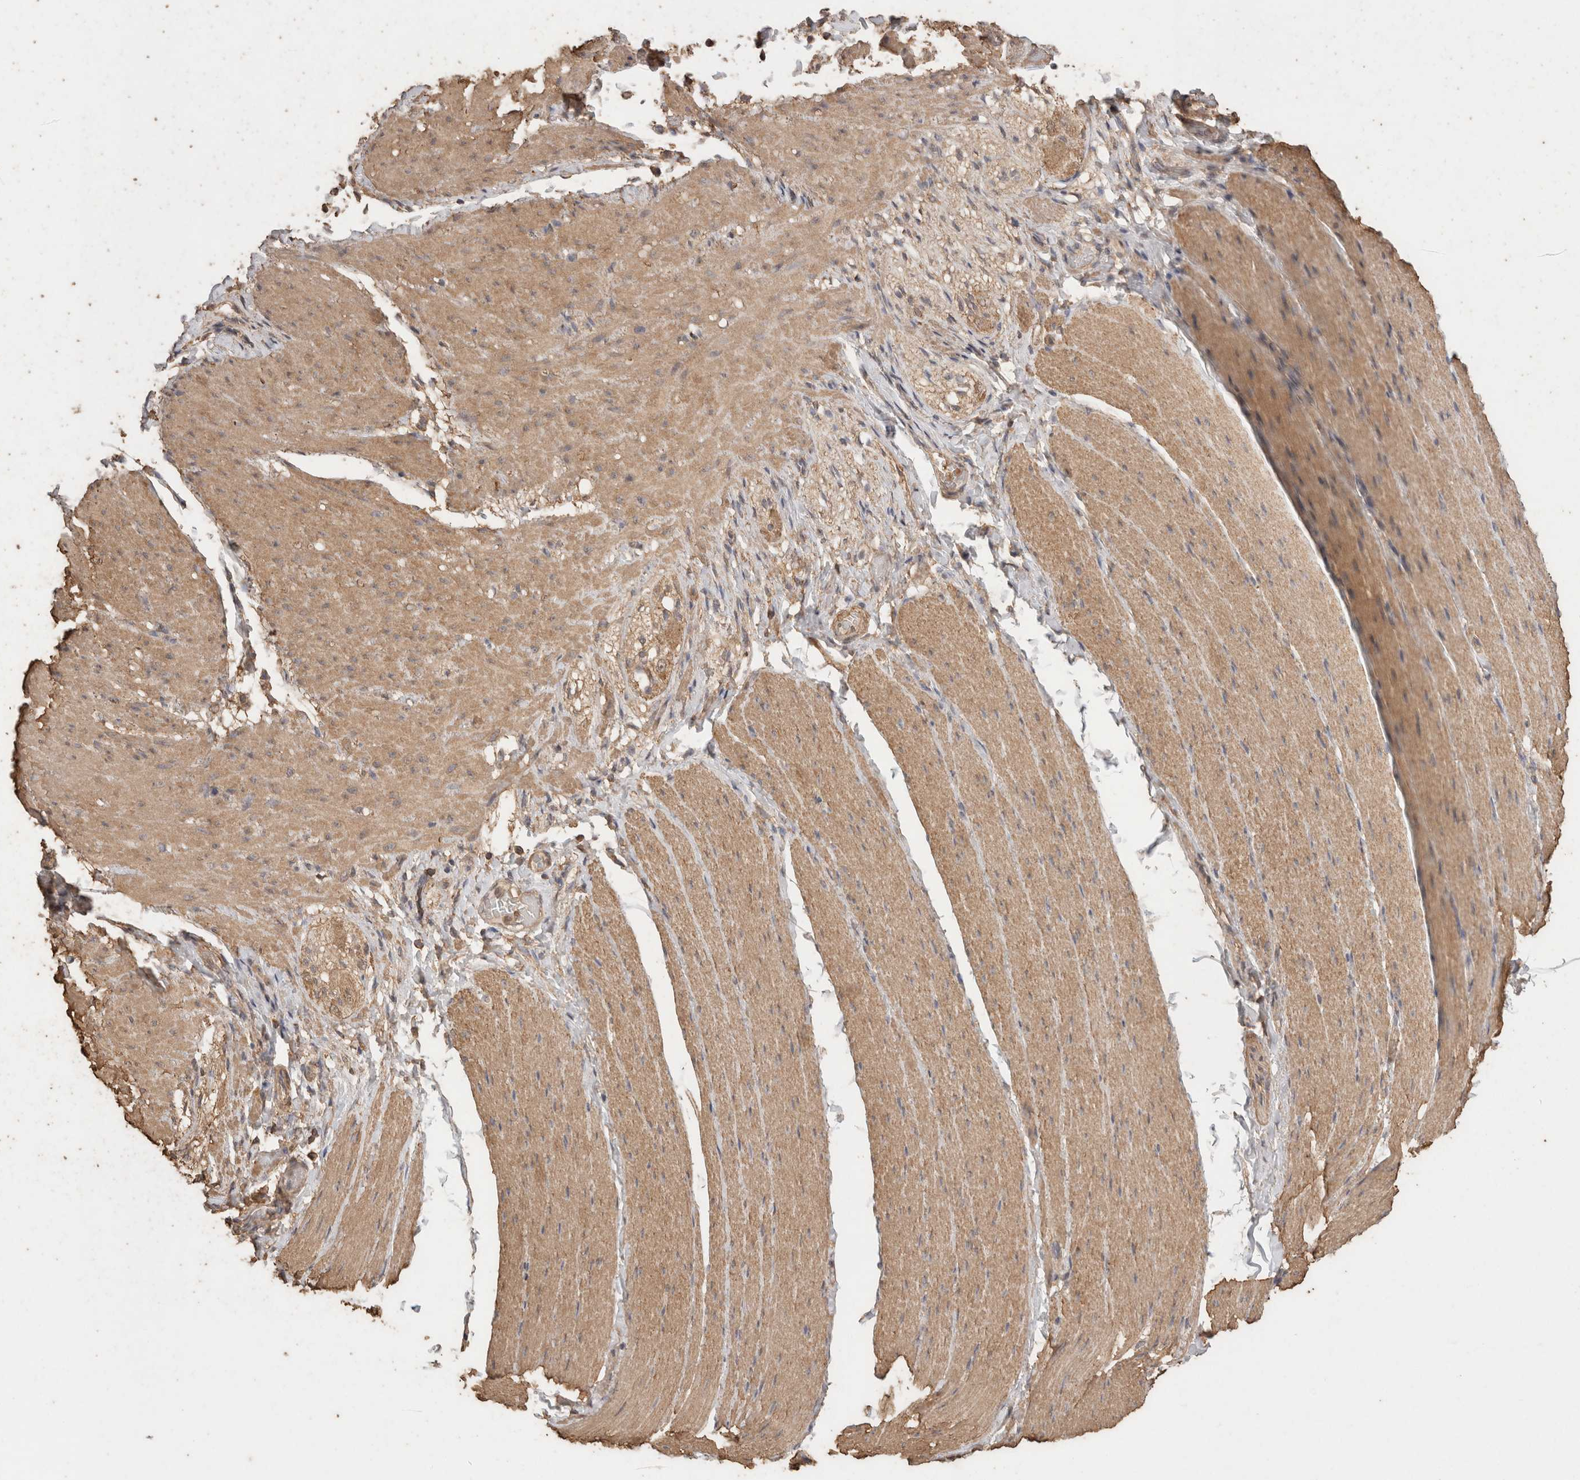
{"staining": {"intensity": "weak", "quantity": ">75%", "location": "cytoplasmic/membranous"}, "tissue": "smooth muscle", "cell_type": "Smooth muscle cells", "image_type": "normal", "snomed": [{"axis": "morphology", "description": "Normal tissue, NOS"}, {"axis": "topography", "description": "Smooth muscle"}, {"axis": "topography", "description": "Small intestine"}], "caption": "Protein staining of unremarkable smooth muscle demonstrates weak cytoplasmic/membranous positivity in about >75% of smooth muscle cells. The protein of interest is stained brown, and the nuclei are stained in blue (DAB IHC with brightfield microscopy, high magnification).", "gene": "CX3CL1", "patient": {"sex": "female", "age": 84}}